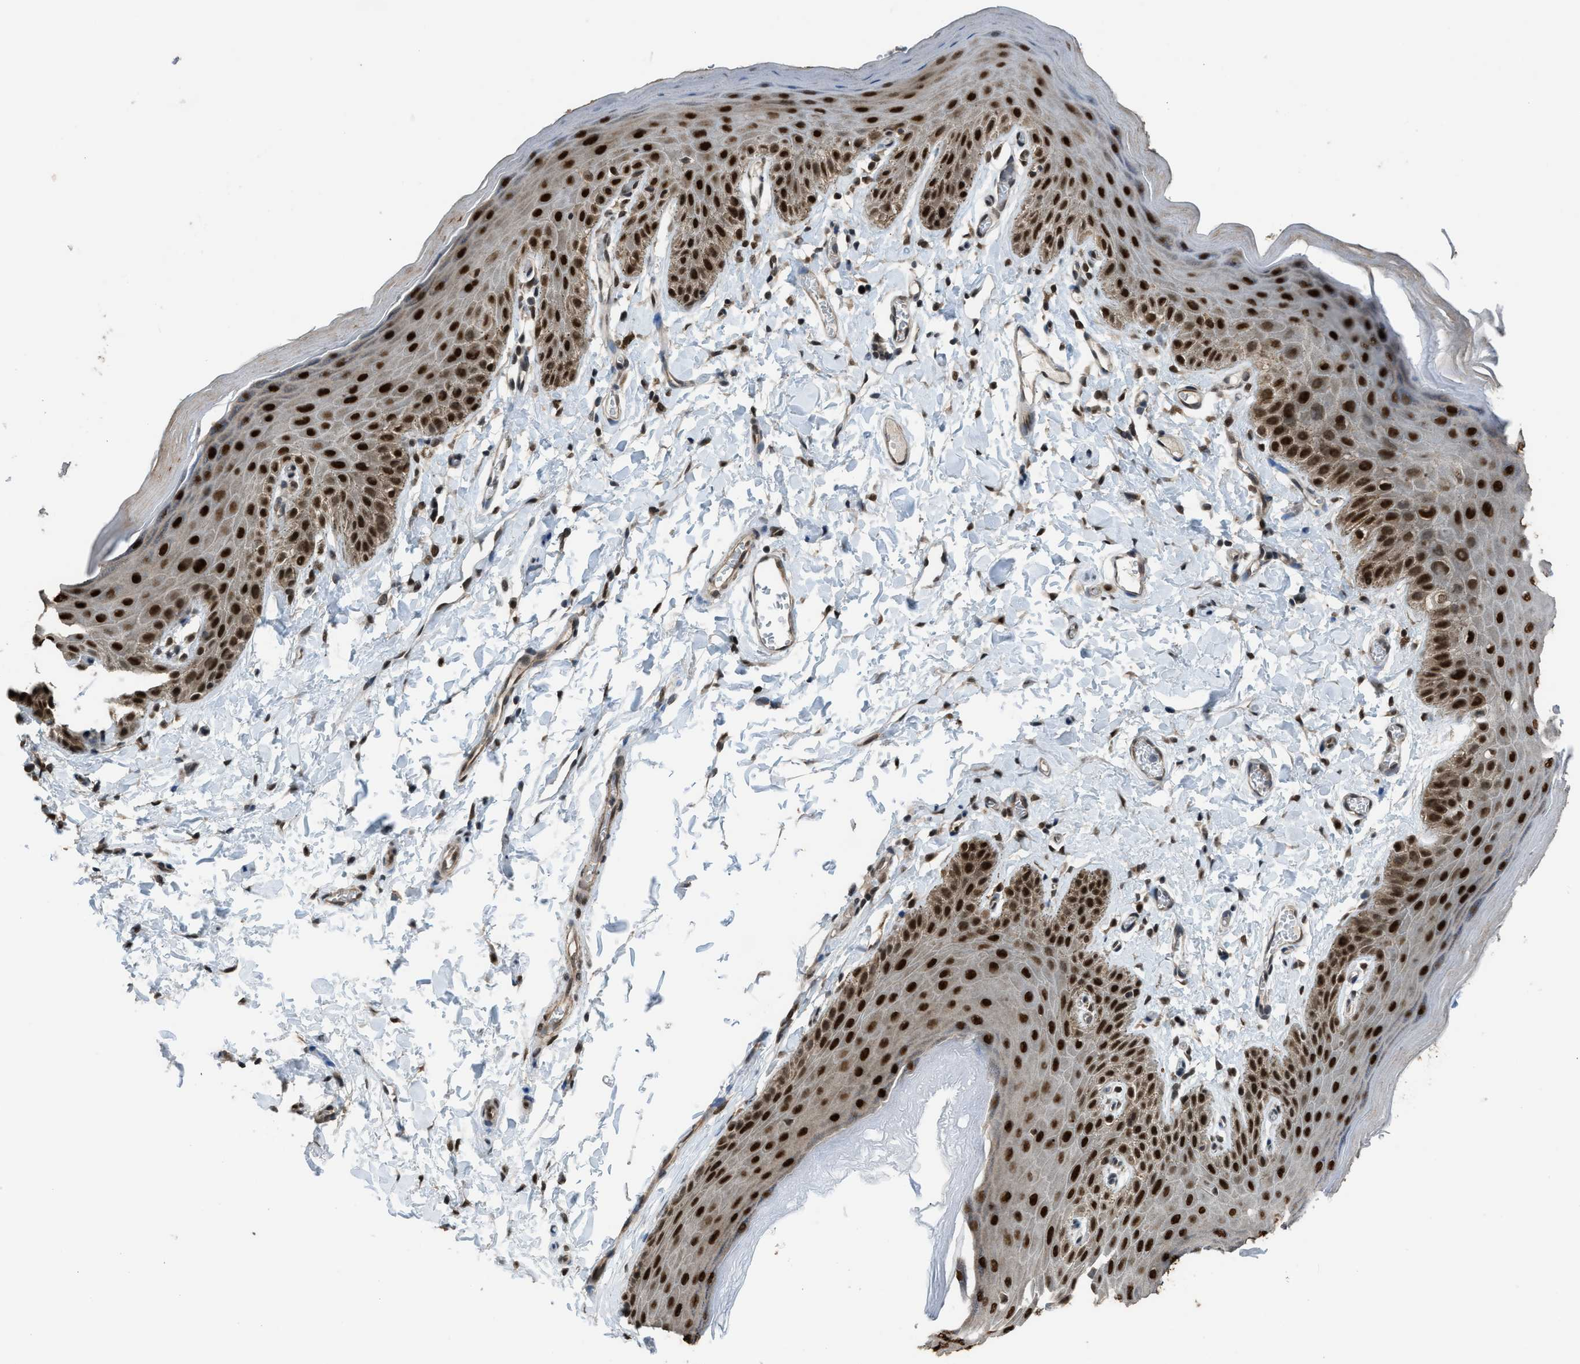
{"staining": {"intensity": "strong", "quantity": ">75%", "location": "cytoplasmic/membranous,nuclear"}, "tissue": "skin", "cell_type": "Epidermal cells", "image_type": "normal", "snomed": [{"axis": "morphology", "description": "Normal tissue, NOS"}, {"axis": "topography", "description": "Anal"}], "caption": "Skin was stained to show a protein in brown. There is high levels of strong cytoplasmic/membranous,nuclear expression in about >75% of epidermal cells.", "gene": "KPNA6", "patient": {"sex": "male", "age": 44}}